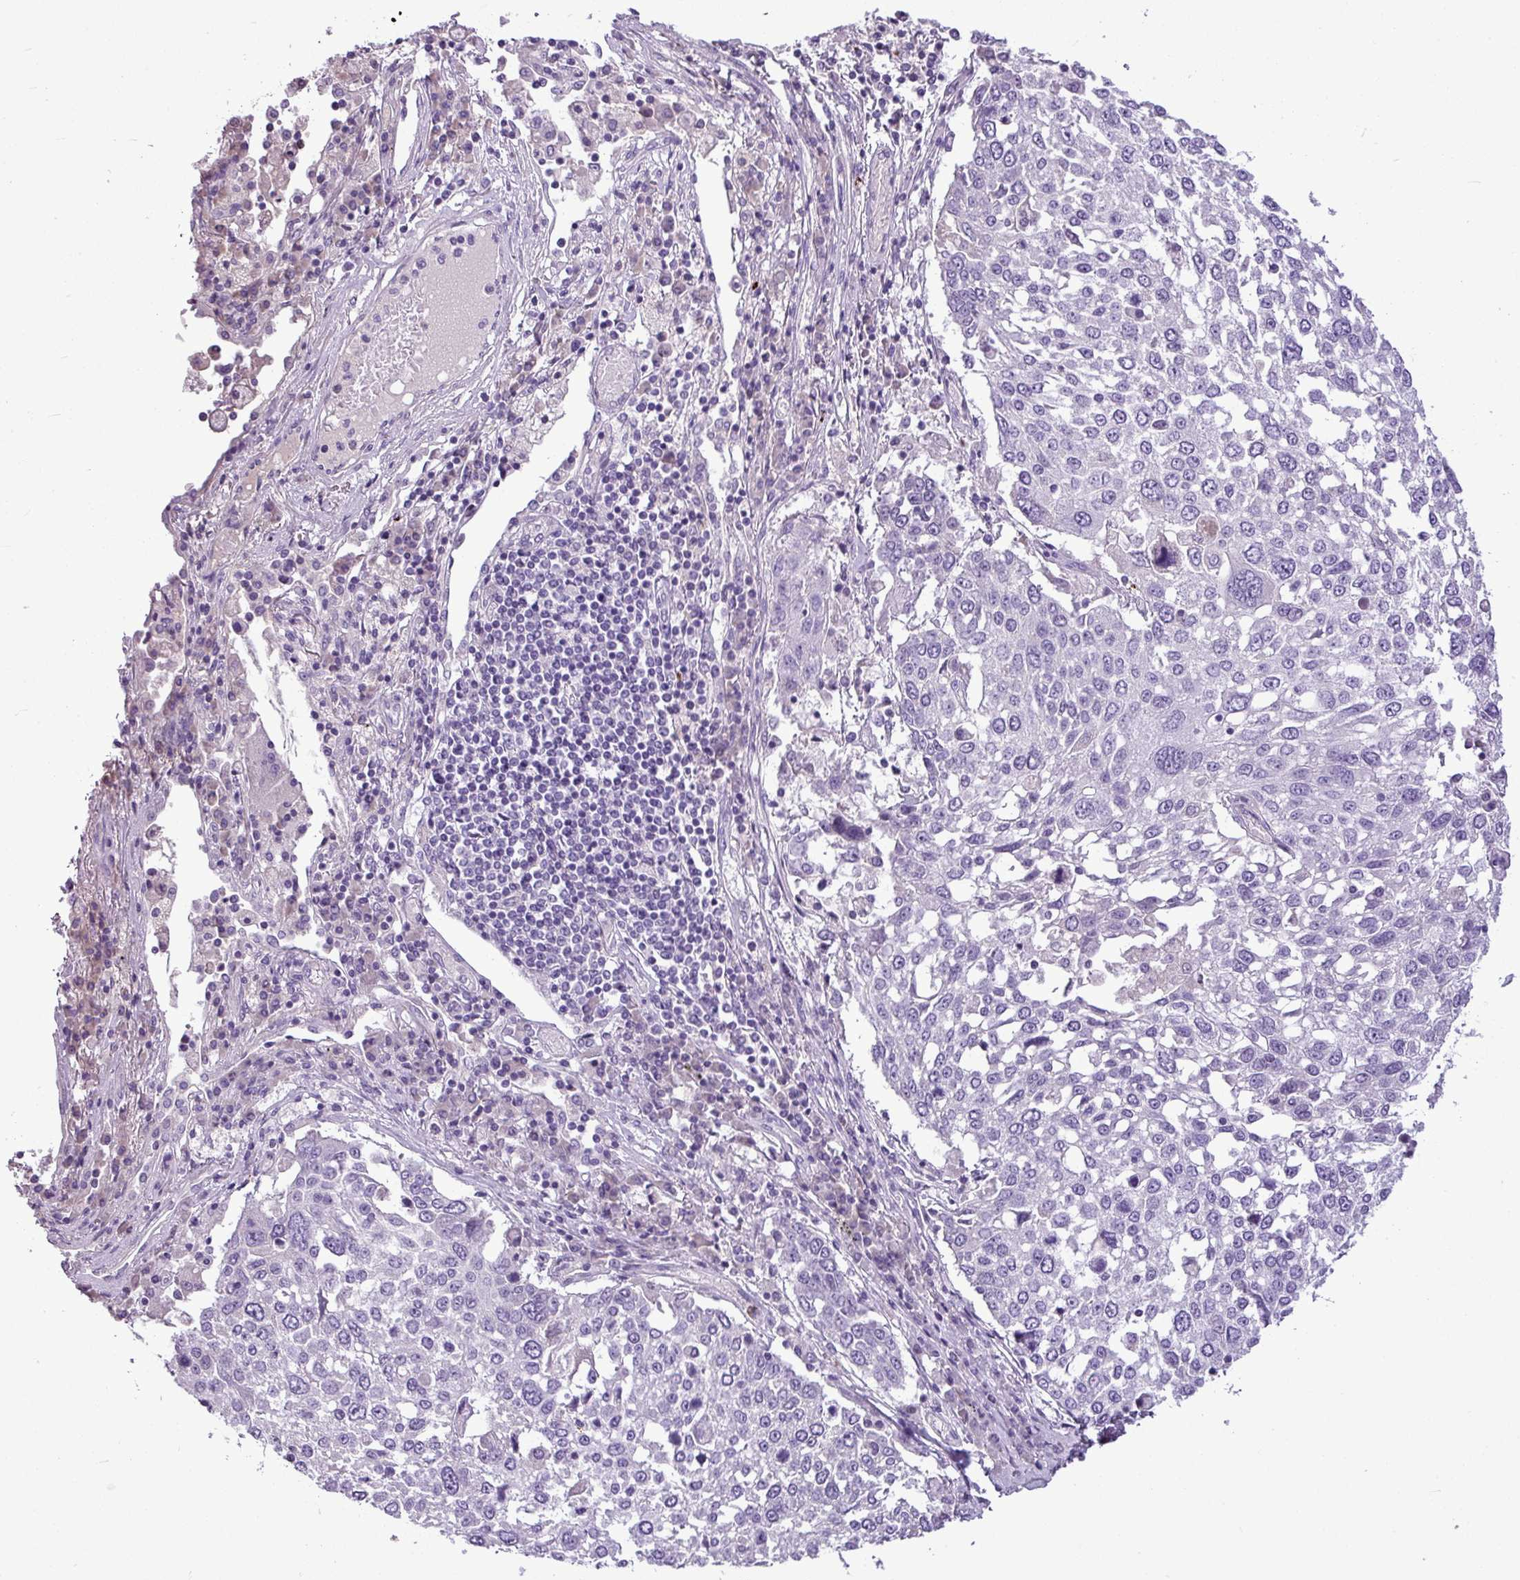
{"staining": {"intensity": "negative", "quantity": "none", "location": "none"}, "tissue": "lung cancer", "cell_type": "Tumor cells", "image_type": "cancer", "snomed": [{"axis": "morphology", "description": "Squamous cell carcinoma, NOS"}, {"axis": "topography", "description": "Lung"}], "caption": "The IHC histopathology image has no significant expression in tumor cells of lung squamous cell carcinoma tissue.", "gene": "IL17A", "patient": {"sex": "male", "age": 65}}